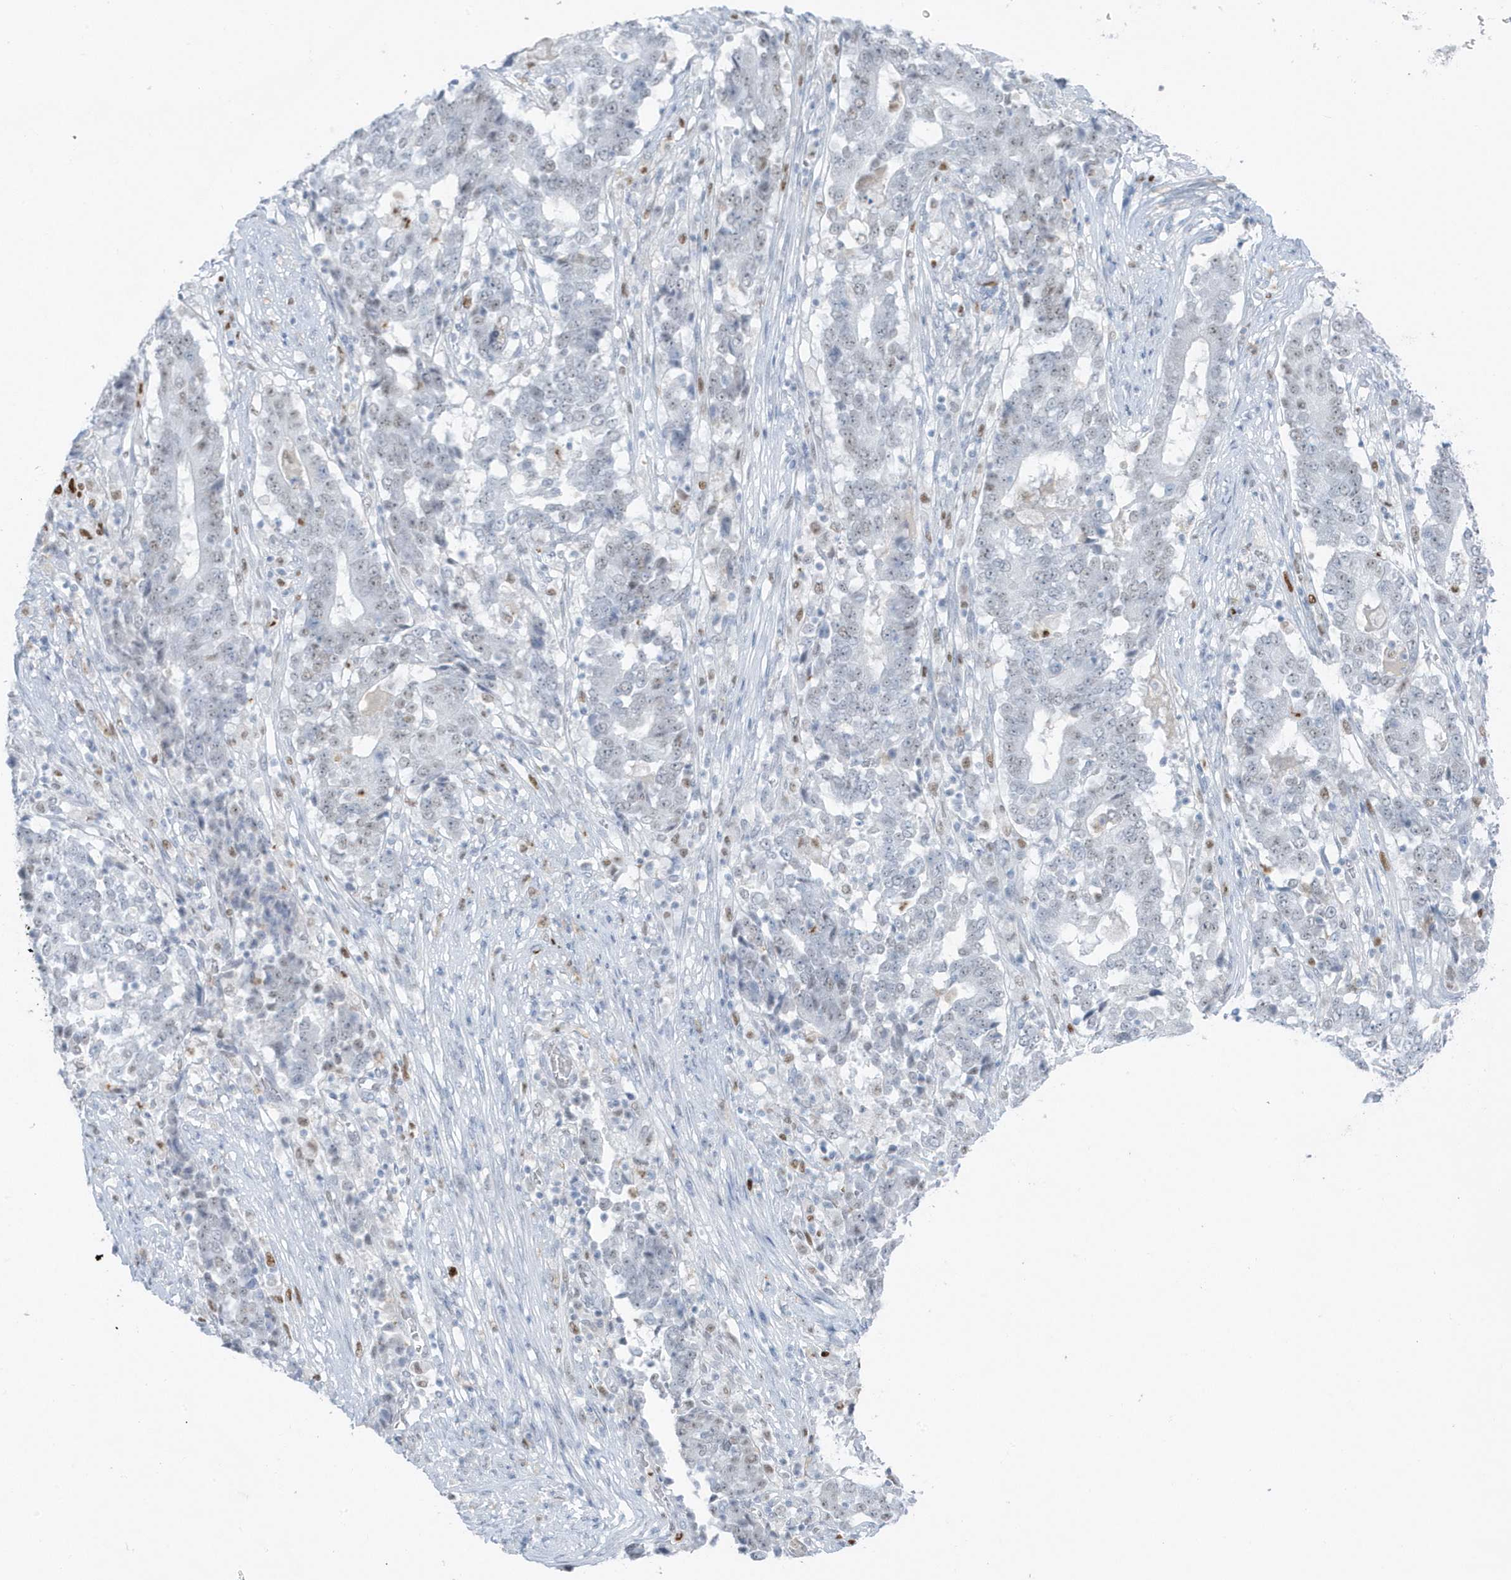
{"staining": {"intensity": "negative", "quantity": "none", "location": "none"}, "tissue": "stomach cancer", "cell_type": "Tumor cells", "image_type": "cancer", "snomed": [{"axis": "morphology", "description": "Adenocarcinoma, NOS"}, {"axis": "topography", "description": "Stomach"}], "caption": "Immunohistochemistry (IHC) of human adenocarcinoma (stomach) shows no positivity in tumor cells.", "gene": "SMIM34", "patient": {"sex": "male", "age": 59}}